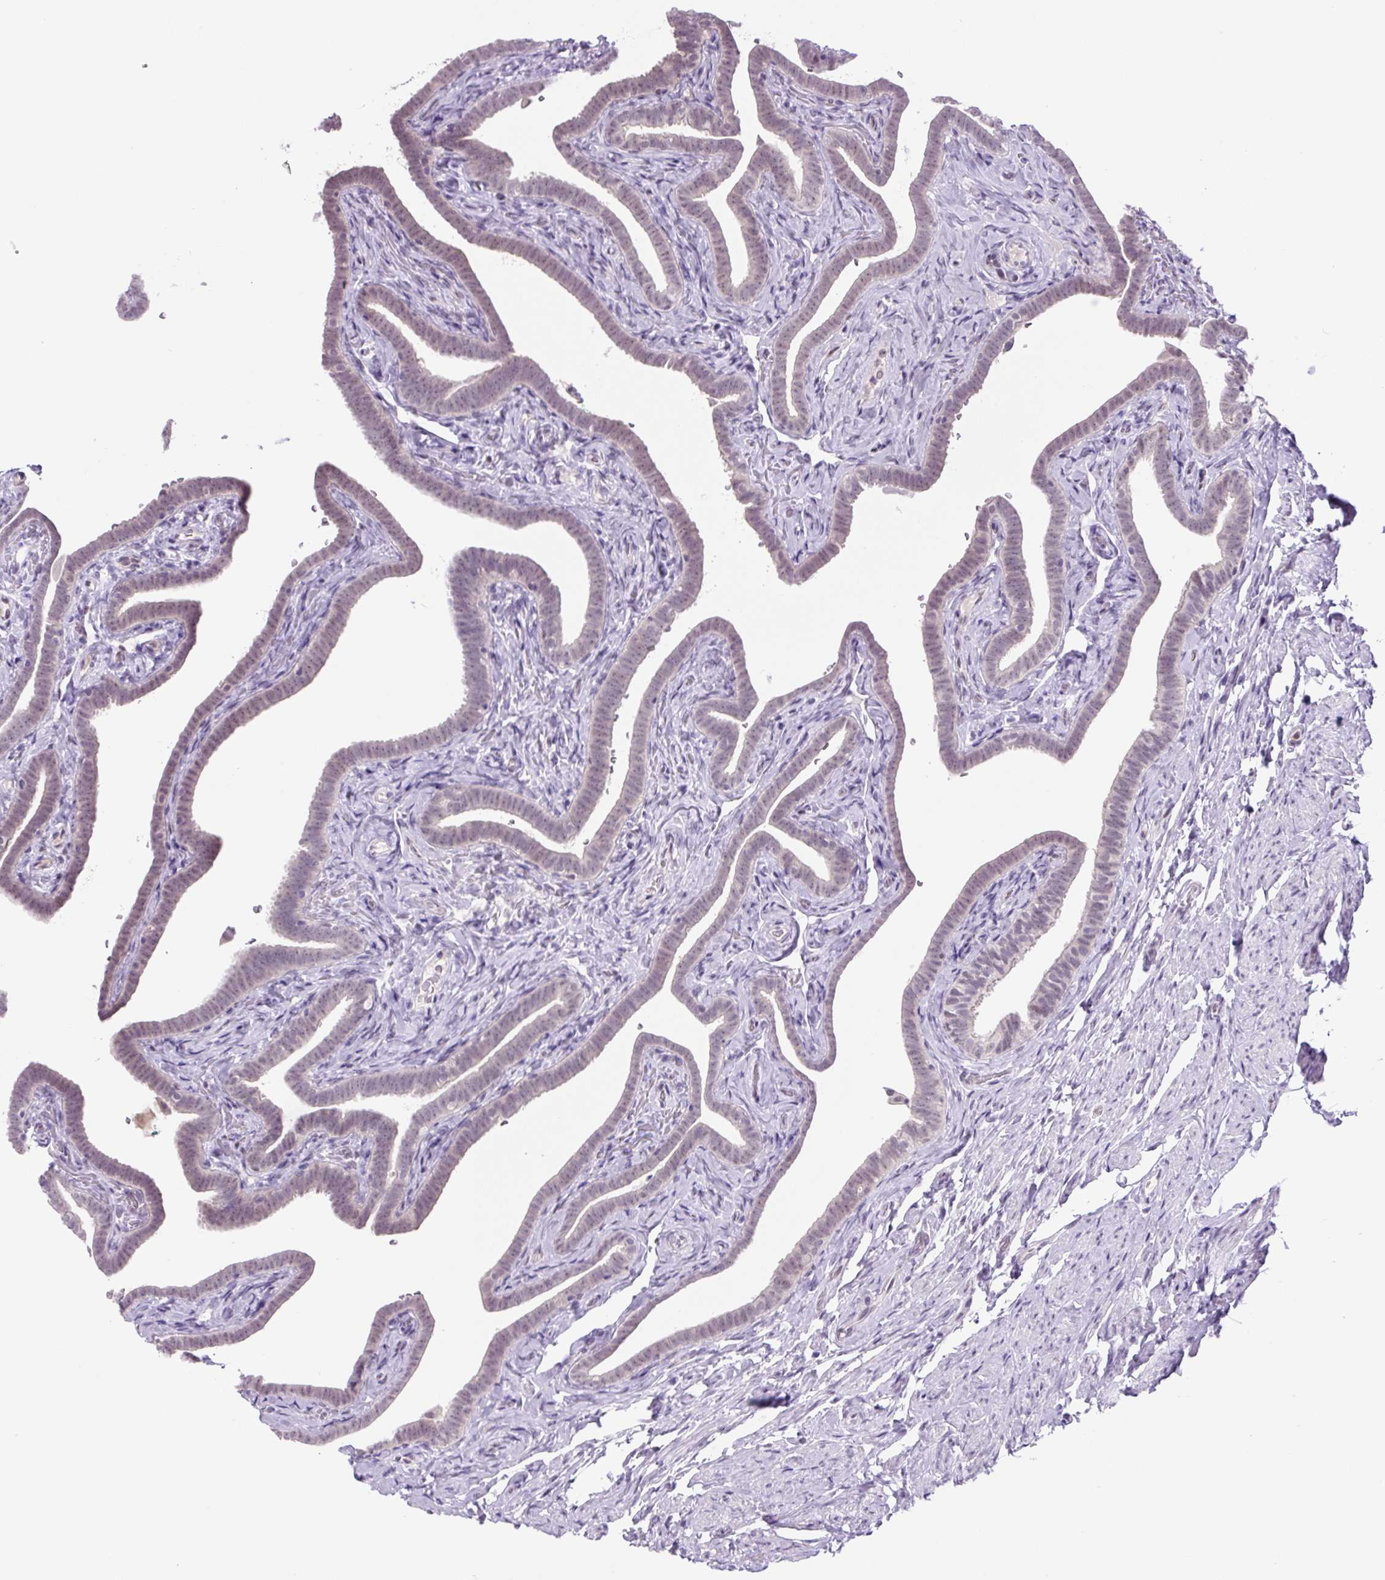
{"staining": {"intensity": "weak", "quantity": "25%-75%", "location": "nuclear"}, "tissue": "fallopian tube", "cell_type": "Glandular cells", "image_type": "normal", "snomed": [{"axis": "morphology", "description": "Normal tissue, NOS"}, {"axis": "topography", "description": "Fallopian tube"}], "caption": "This is a micrograph of immunohistochemistry staining of benign fallopian tube, which shows weak expression in the nuclear of glandular cells.", "gene": "RYBP", "patient": {"sex": "female", "age": 69}}